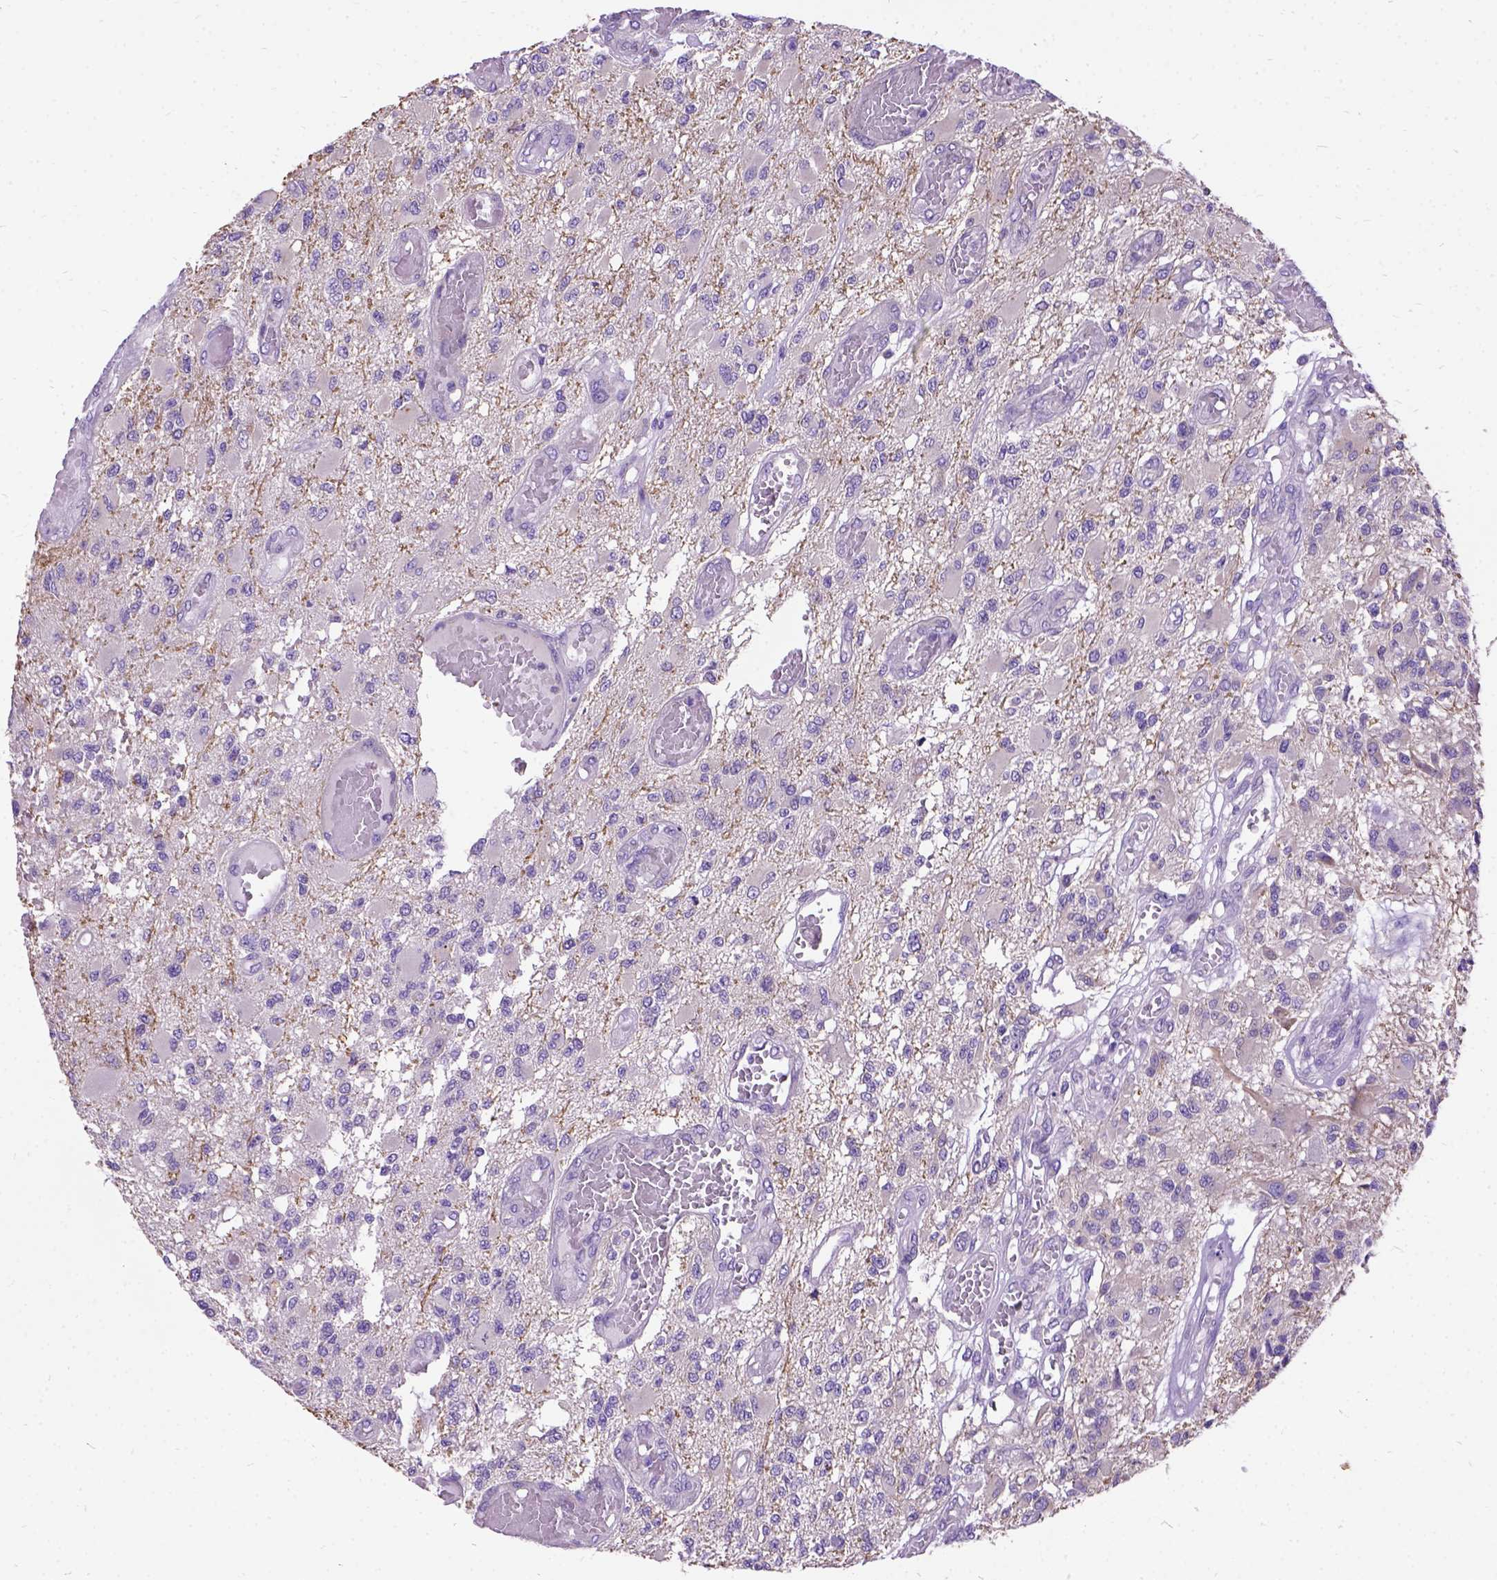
{"staining": {"intensity": "negative", "quantity": "none", "location": "none"}, "tissue": "glioma", "cell_type": "Tumor cells", "image_type": "cancer", "snomed": [{"axis": "morphology", "description": "Glioma, malignant, High grade"}, {"axis": "topography", "description": "Brain"}], "caption": "Protein analysis of glioma exhibits no significant positivity in tumor cells. The staining is performed using DAB brown chromogen with nuclei counter-stained in using hematoxylin.", "gene": "CFAP54", "patient": {"sex": "female", "age": 63}}